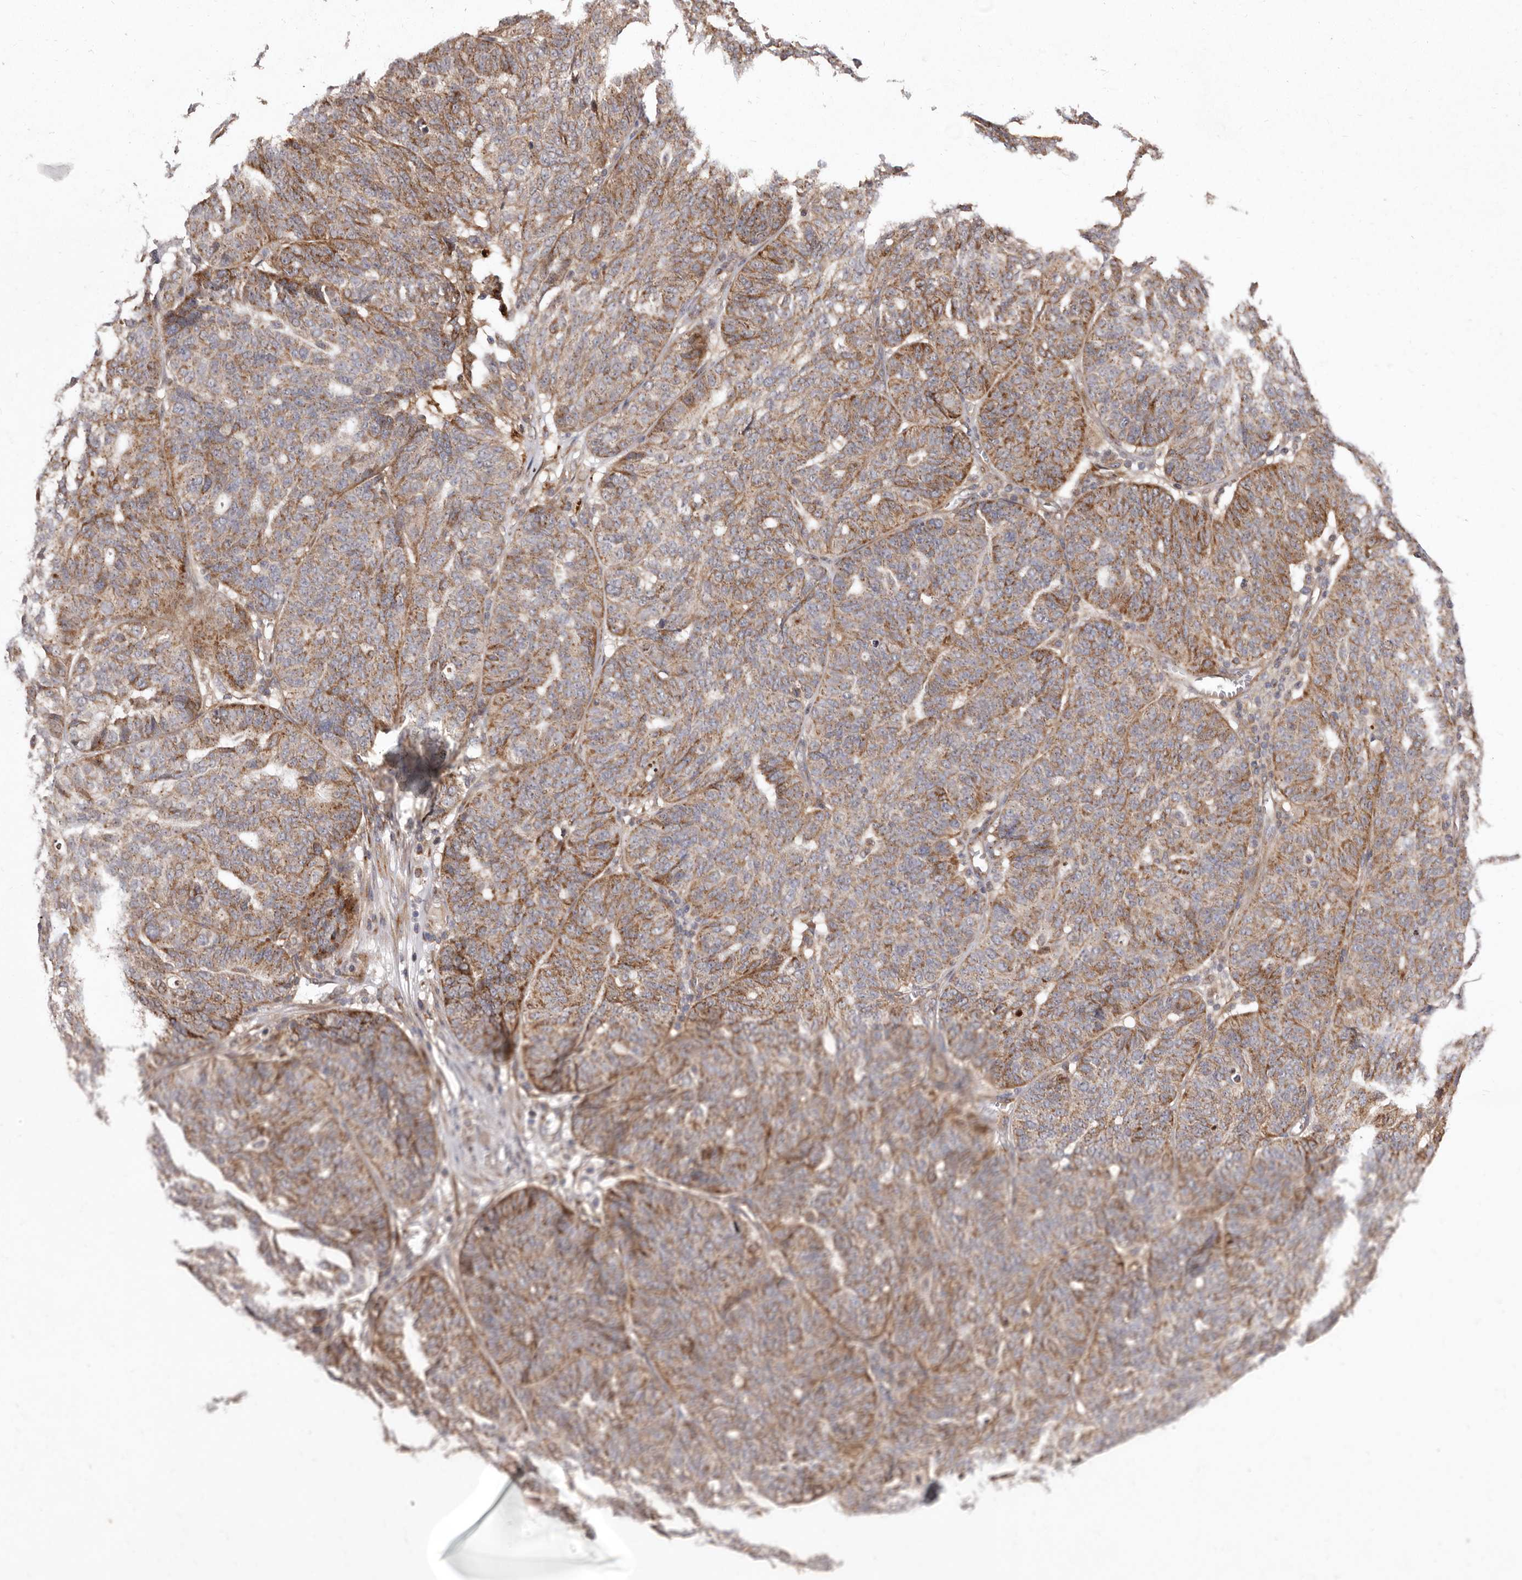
{"staining": {"intensity": "moderate", "quantity": ">75%", "location": "cytoplasmic/membranous"}, "tissue": "ovarian cancer", "cell_type": "Tumor cells", "image_type": "cancer", "snomed": [{"axis": "morphology", "description": "Cystadenocarcinoma, serous, NOS"}, {"axis": "topography", "description": "Ovary"}], "caption": "Ovarian serous cystadenocarcinoma tissue shows moderate cytoplasmic/membranous positivity in about >75% of tumor cells, visualized by immunohistochemistry. Using DAB (3,3'-diaminobenzidine) (brown) and hematoxylin (blue) stains, captured at high magnification using brightfield microscopy.", "gene": "FLAD1", "patient": {"sex": "female", "age": 59}}